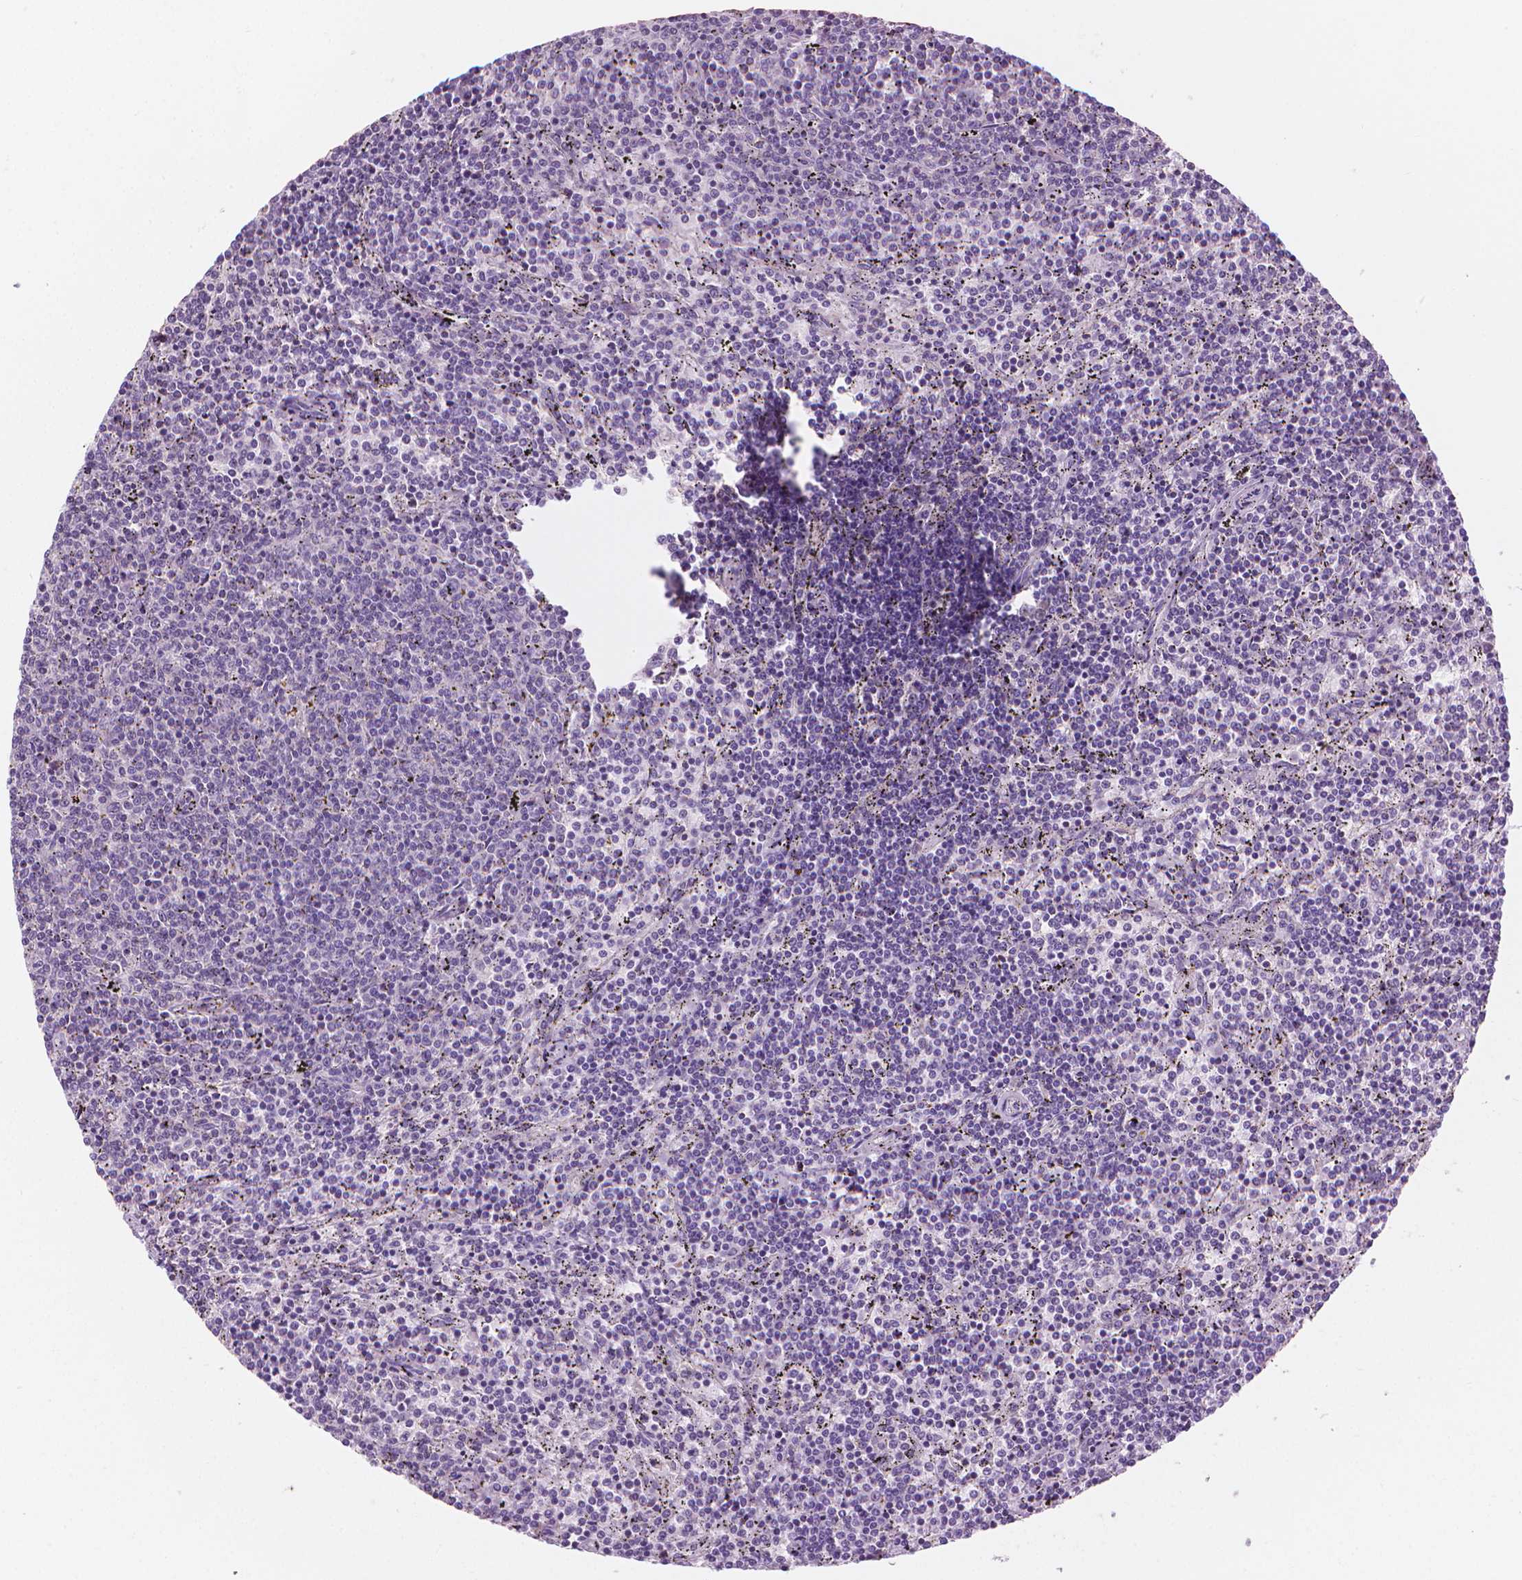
{"staining": {"intensity": "negative", "quantity": "none", "location": "none"}, "tissue": "lymphoma", "cell_type": "Tumor cells", "image_type": "cancer", "snomed": [{"axis": "morphology", "description": "Malignant lymphoma, non-Hodgkin's type, Low grade"}, {"axis": "topography", "description": "Spleen"}], "caption": "A photomicrograph of low-grade malignant lymphoma, non-Hodgkin's type stained for a protein demonstrates no brown staining in tumor cells.", "gene": "CFAP126", "patient": {"sex": "female", "age": 50}}